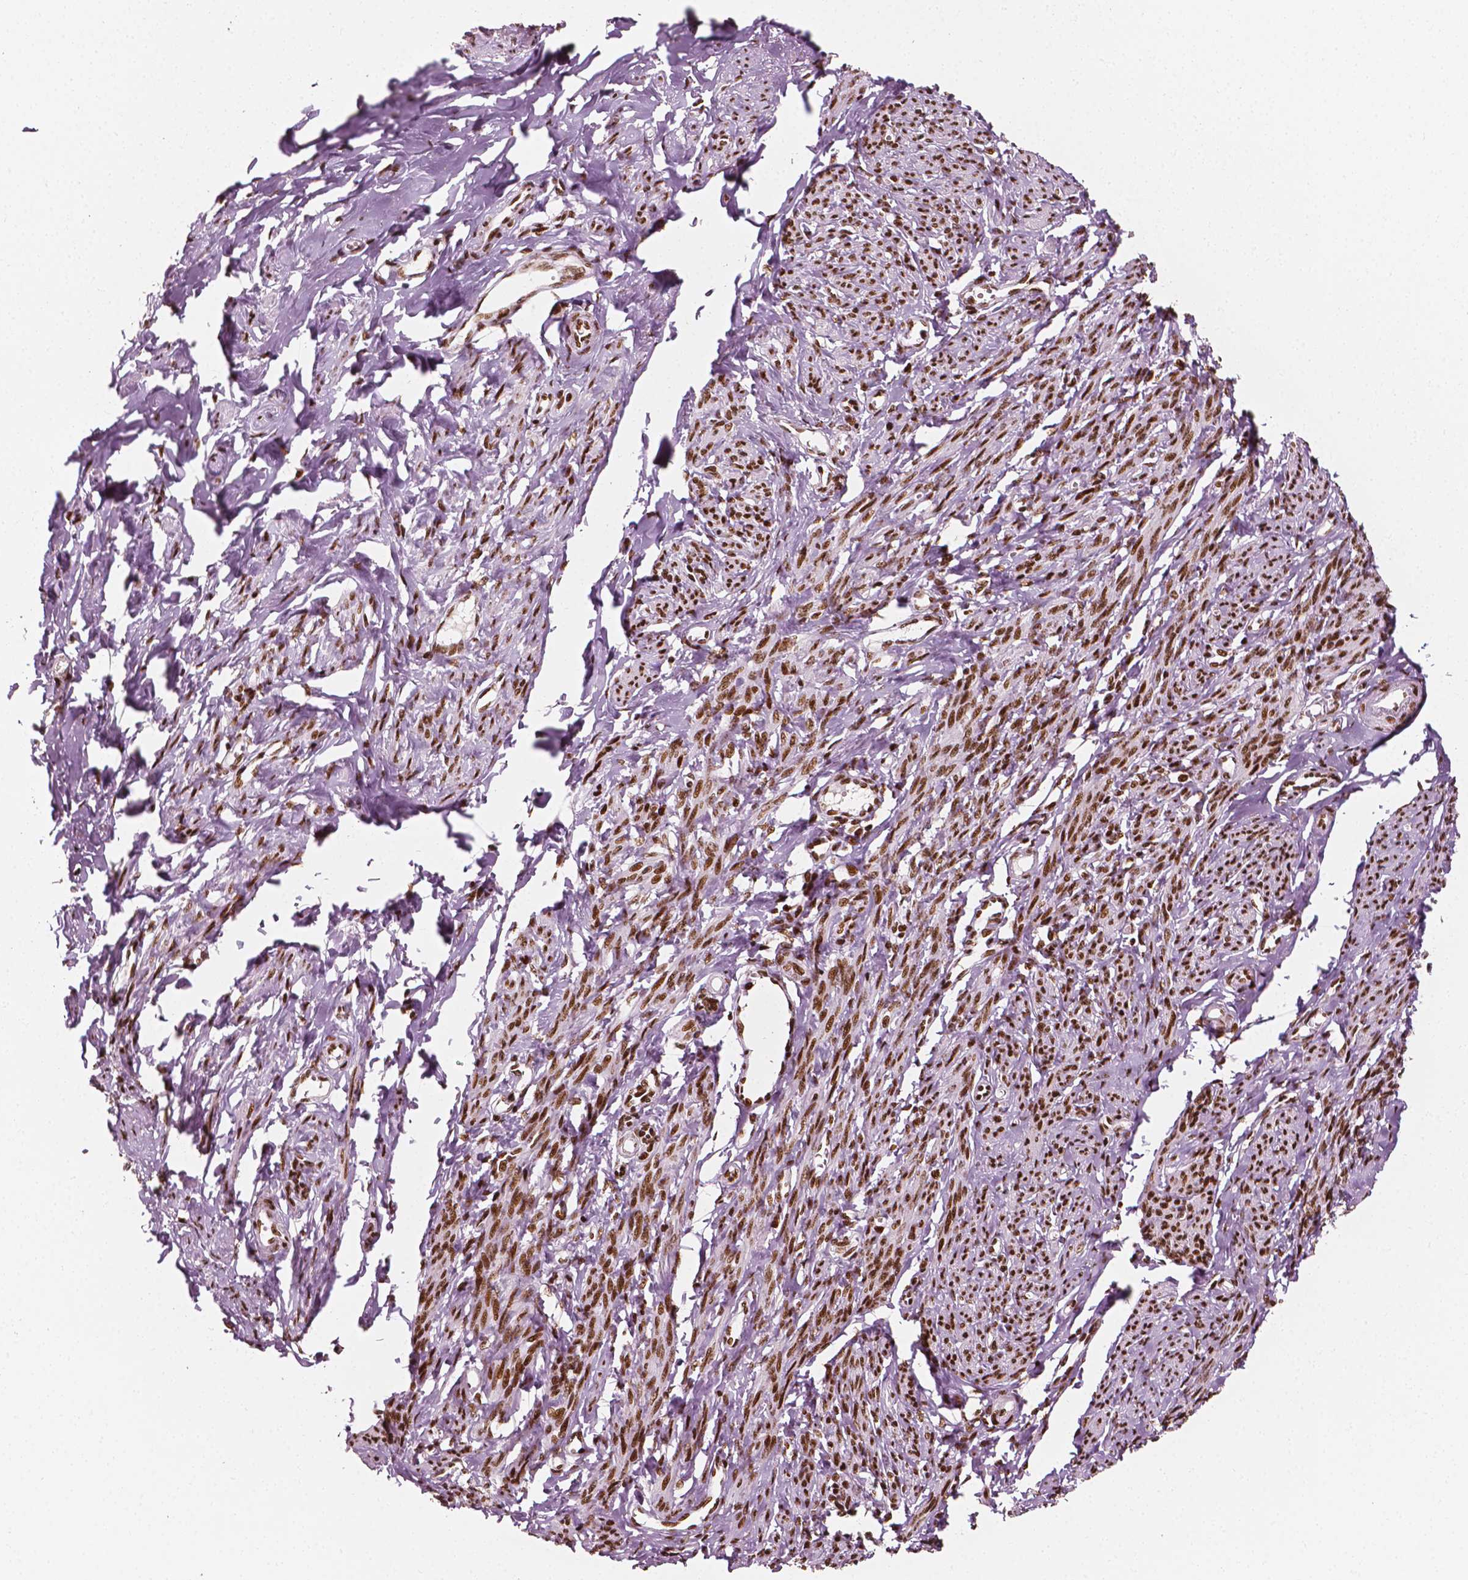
{"staining": {"intensity": "strong", "quantity": ">75%", "location": "nuclear"}, "tissue": "smooth muscle", "cell_type": "Smooth muscle cells", "image_type": "normal", "snomed": [{"axis": "morphology", "description": "Normal tissue, NOS"}, {"axis": "topography", "description": "Smooth muscle"}], "caption": "This micrograph demonstrates immunohistochemistry (IHC) staining of benign human smooth muscle, with high strong nuclear staining in approximately >75% of smooth muscle cells.", "gene": "CTCF", "patient": {"sex": "female", "age": 65}}